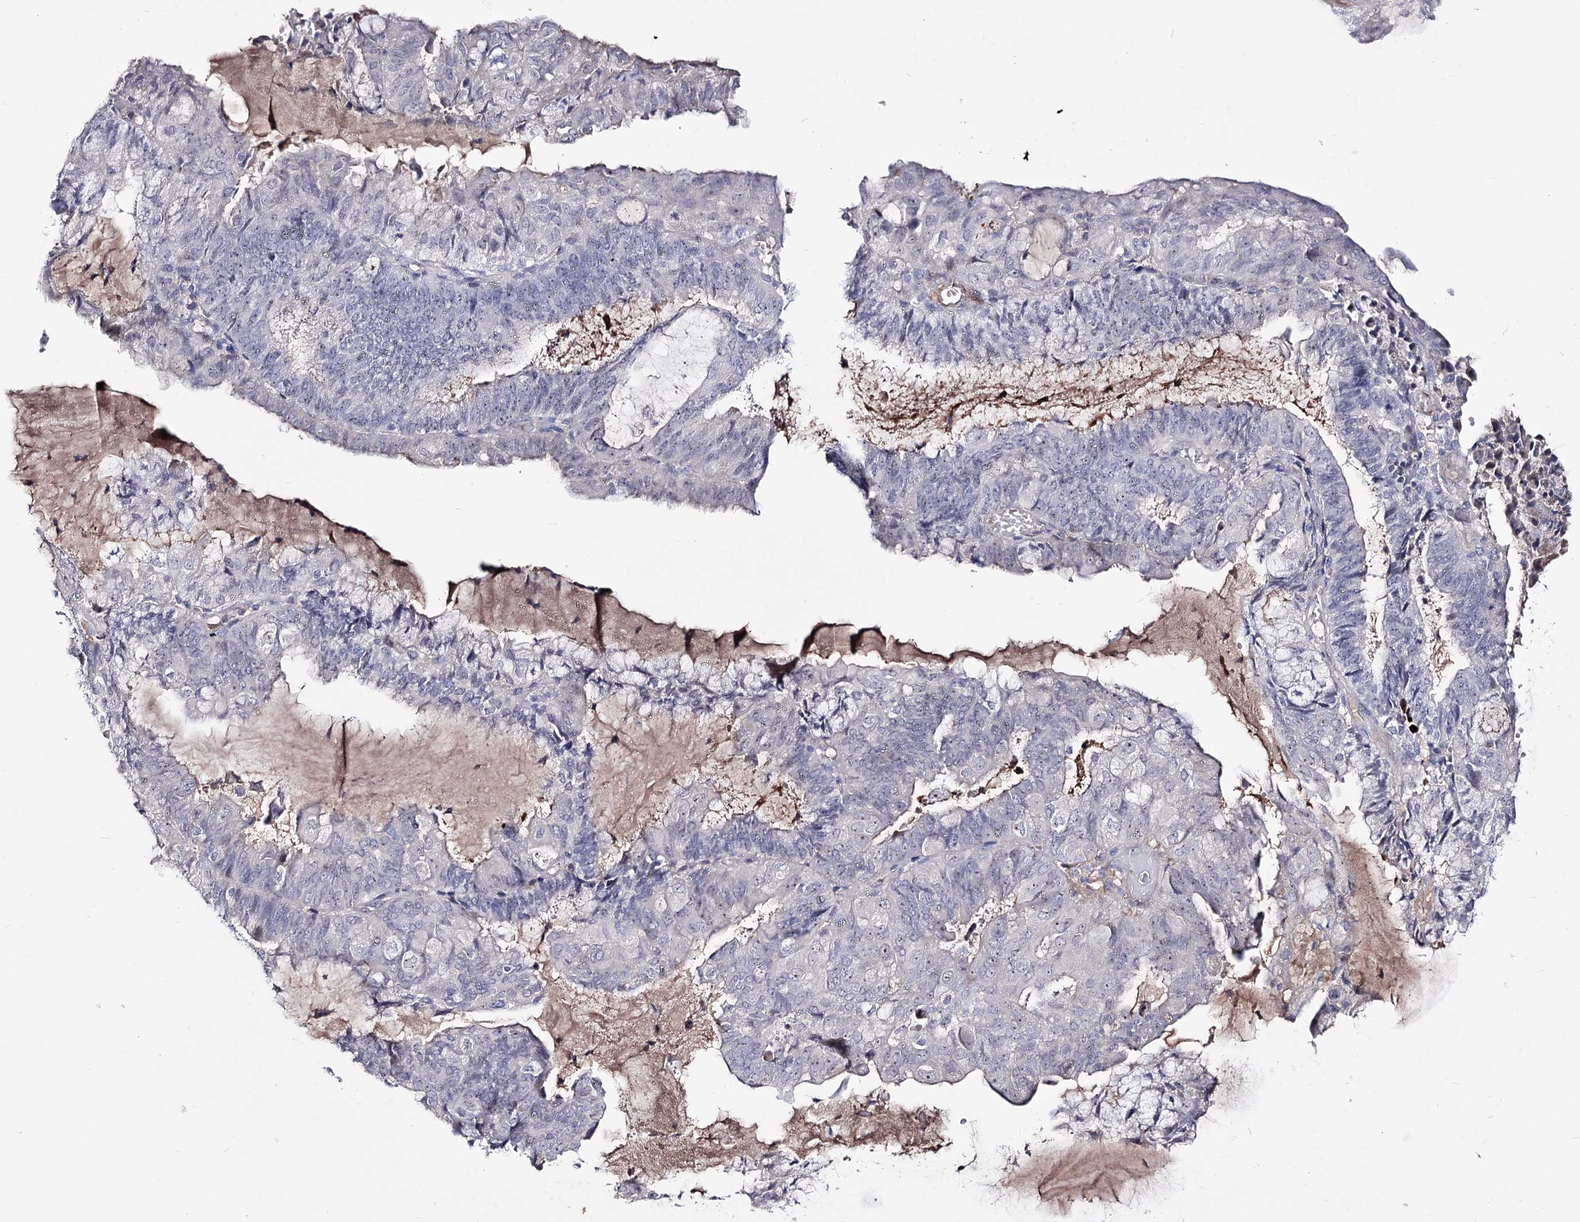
{"staining": {"intensity": "negative", "quantity": "none", "location": "none"}, "tissue": "endometrial cancer", "cell_type": "Tumor cells", "image_type": "cancer", "snomed": [{"axis": "morphology", "description": "Adenocarcinoma, NOS"}, {"axis": "topography", "description": "Endometrium"}], "caption": "Tumor cells show no significant expression in endometrial adenocarcinoma. Brightfield microscopy of IHC stained with DAB (3,3'-diaminobenzidine) (brown) and hematoxylin (blue), captured at high magnification.", "gene": "PCGF5", "patient": {"sex": "female", "age": 81}}